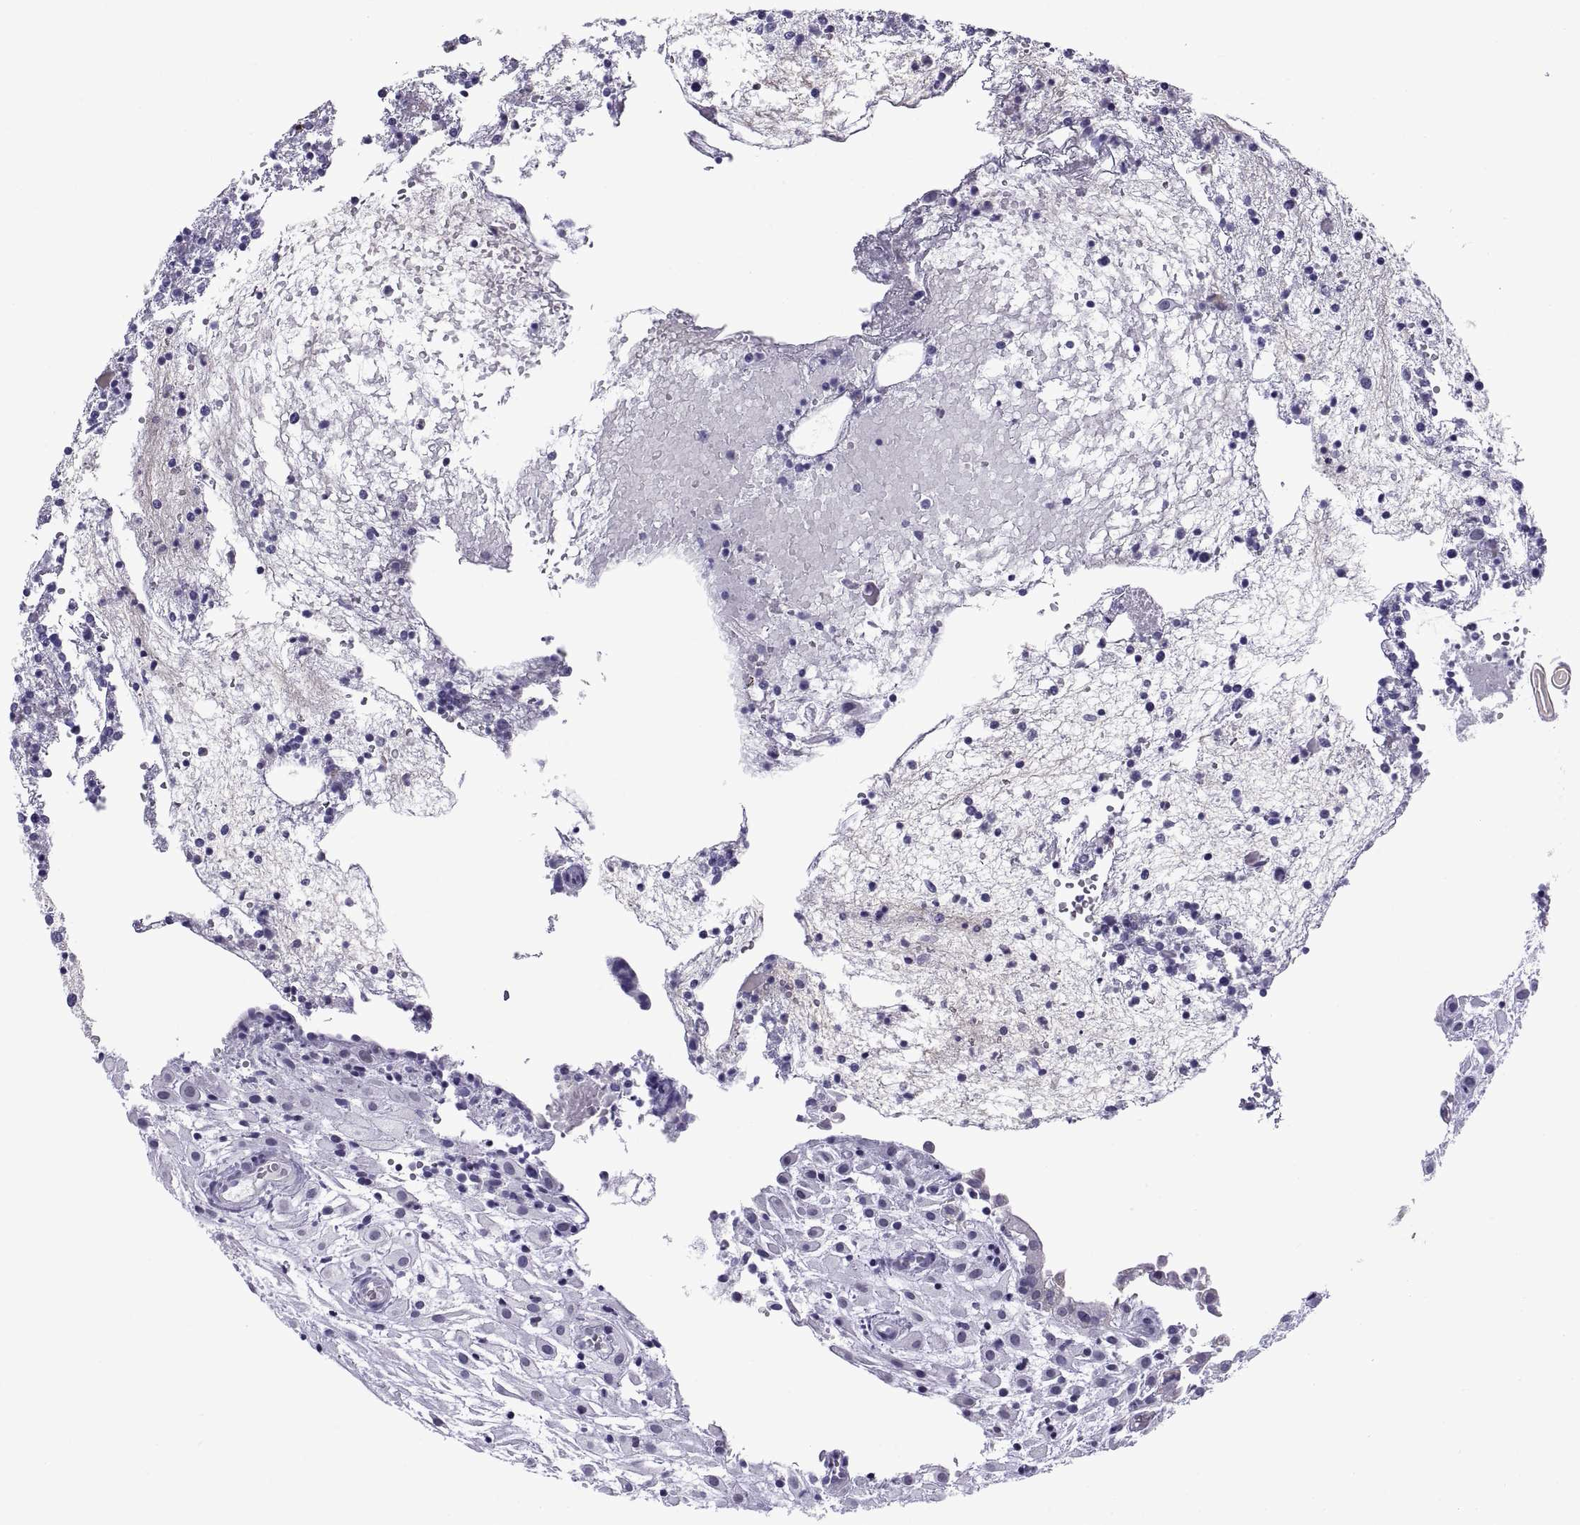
{"staining": {"intensity": "negative", "quantity": "none", "location": "none"}, "tissue": "placenta", "cell_type": "Decidual cells", "image_type": "normal", "snomed": [{"axis": "morphology", "description": "Normal tissue, NOS"}, {"axis": "topography", "description": "Placenta"}], "caption": "IHC image of unremarkable human placenta stained for a protein (brown), which exhibits no expression in decidual cells.", "gene": "C3orf22", "patient": {"sex": "female", "age": 24}}